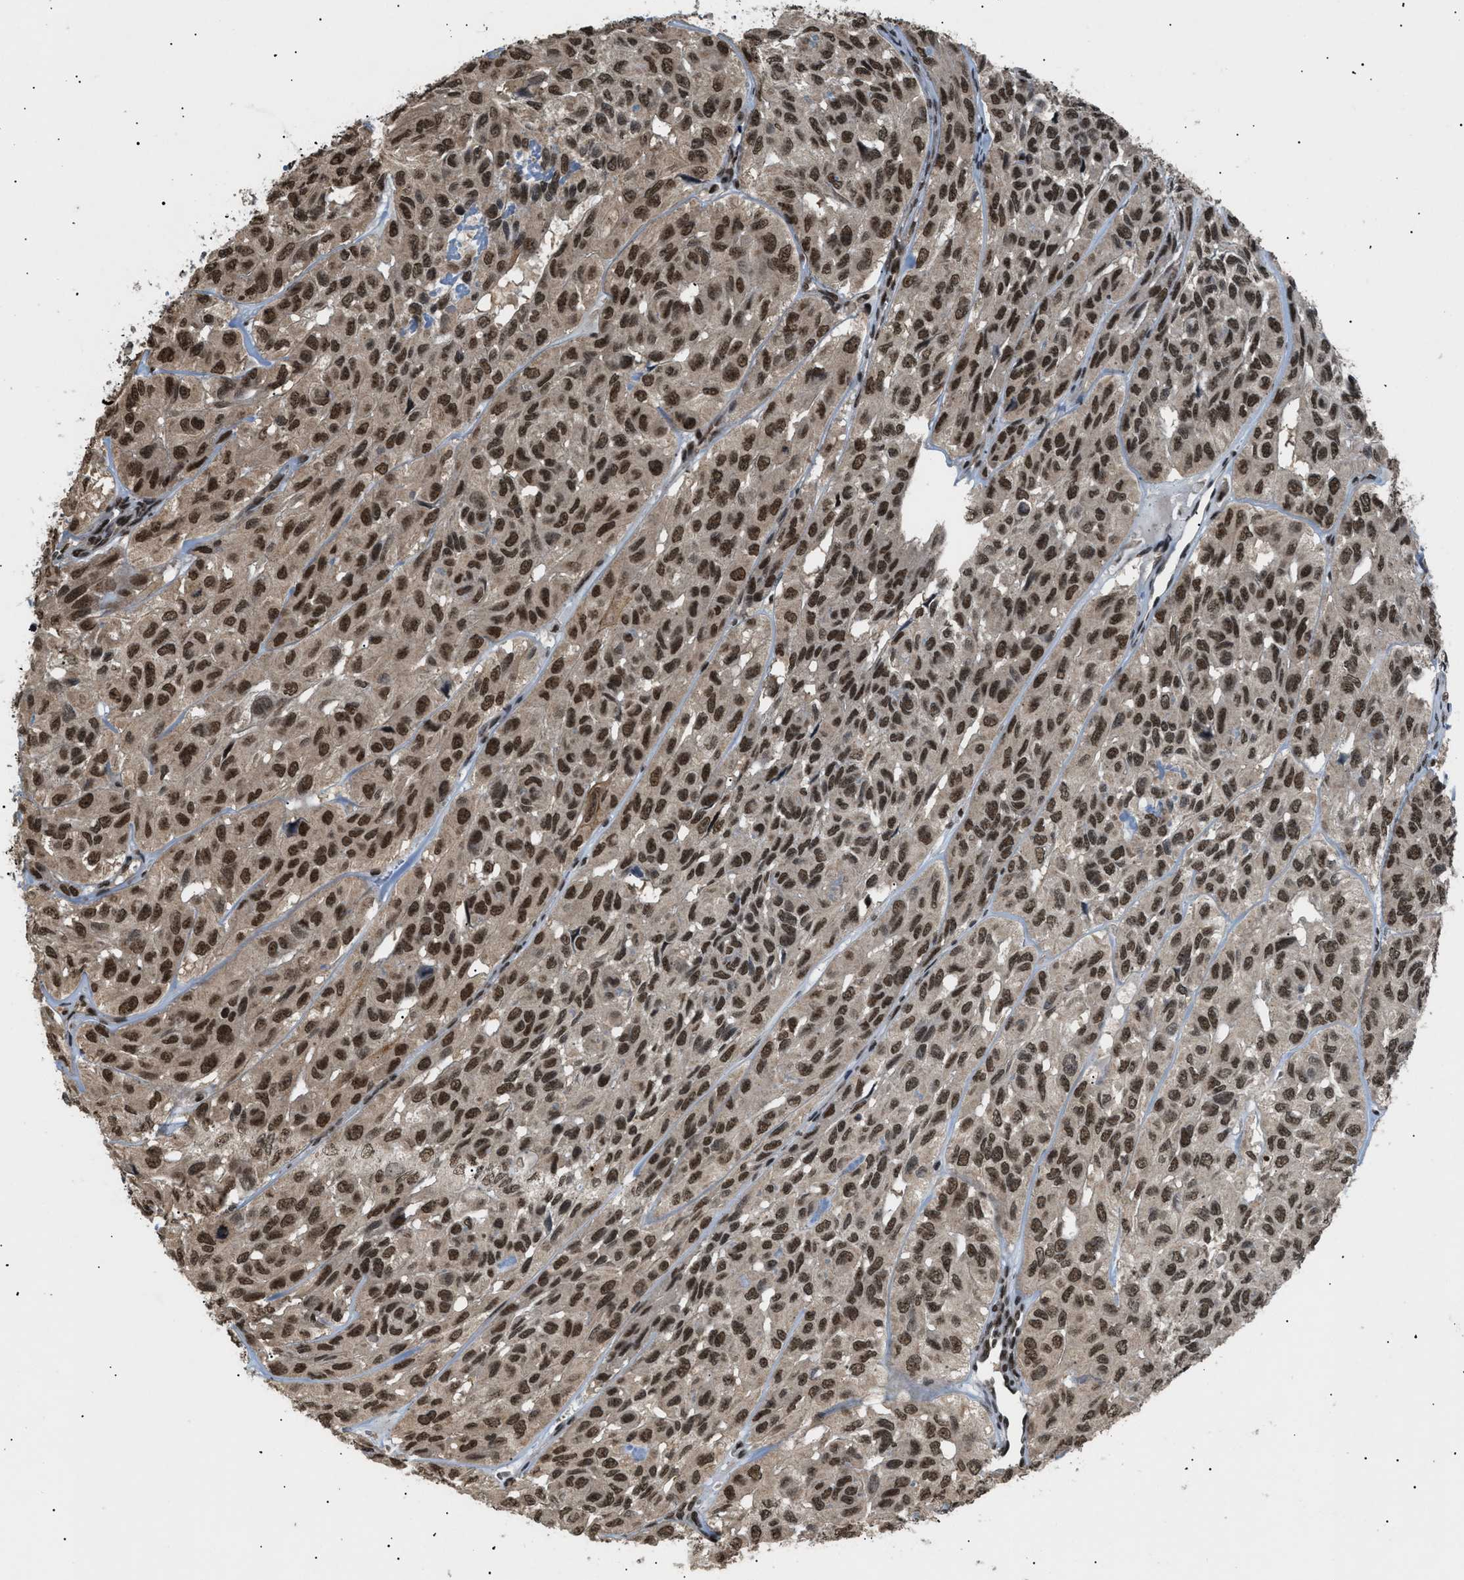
{"staining": {"intensity": "strong", "quantity": ">75%", "location": "cytoplasmic/membranous,nuclear"}, "tissue": "head and neck cancer", "cell_type": "Tumor cells", "image_type": "cancer", "snomed": [{"axis": "morphology", "description": "Adenocarcinoma, NOS"}, {"axis": "topography", "description": "Salivary gland, NOS"}, {"axis": "topography", "description": "Head-Neck"}], "caption": "Human head and neck cancer (adenocarcinoma) stained for a protein (brown) exhibits strong cytoplasmic/membranous and nuclear positive positivity in about >75% of tumor cells.", "gene": "RBM5", "patient": {"sex": "female", "age": 76}}